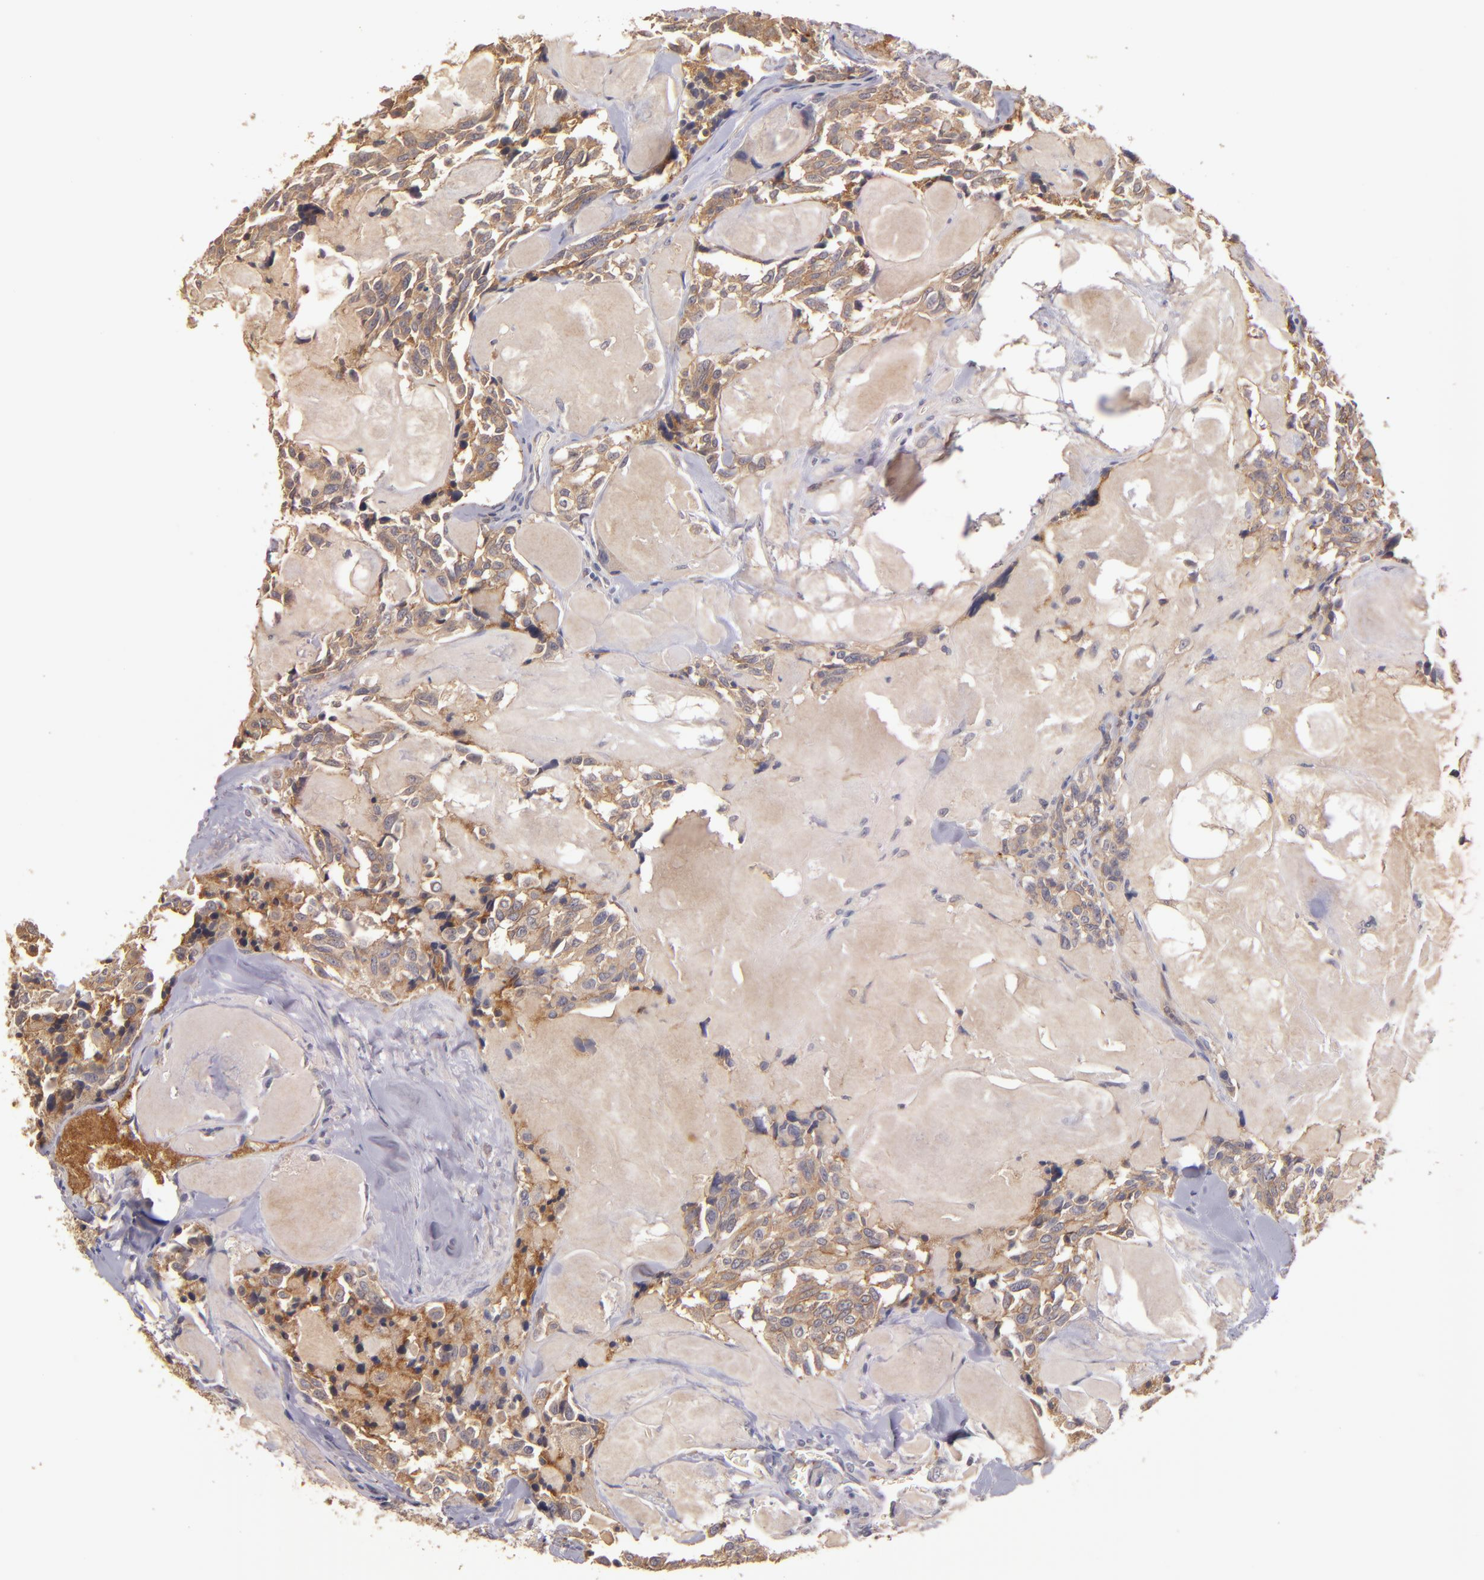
{"staining": {"intensity": "moderate", "quantity": ">75%", "location": "cytoplasmic/membranous"}, "tissue": "thyroid cancer", "cell_type": "Tumor cells", "image_type": "cancer", "snomed": [{"axis": "morphology", "description": "Carcinoma, NOS"}, {"axis": "morphology", "description": "Carcinoid, malignant, NOS"}, {"axis": "topography", "description": "Thyroid gland"}], "caption": "This is a micrograph of IHC staining of thyroid carcinoid (malignant), which shows moderate staining in the cytoplasmic/membranous of tumor cells.", "gene": "GNAZ", "patient": {"sex": "male", "age": 33}}